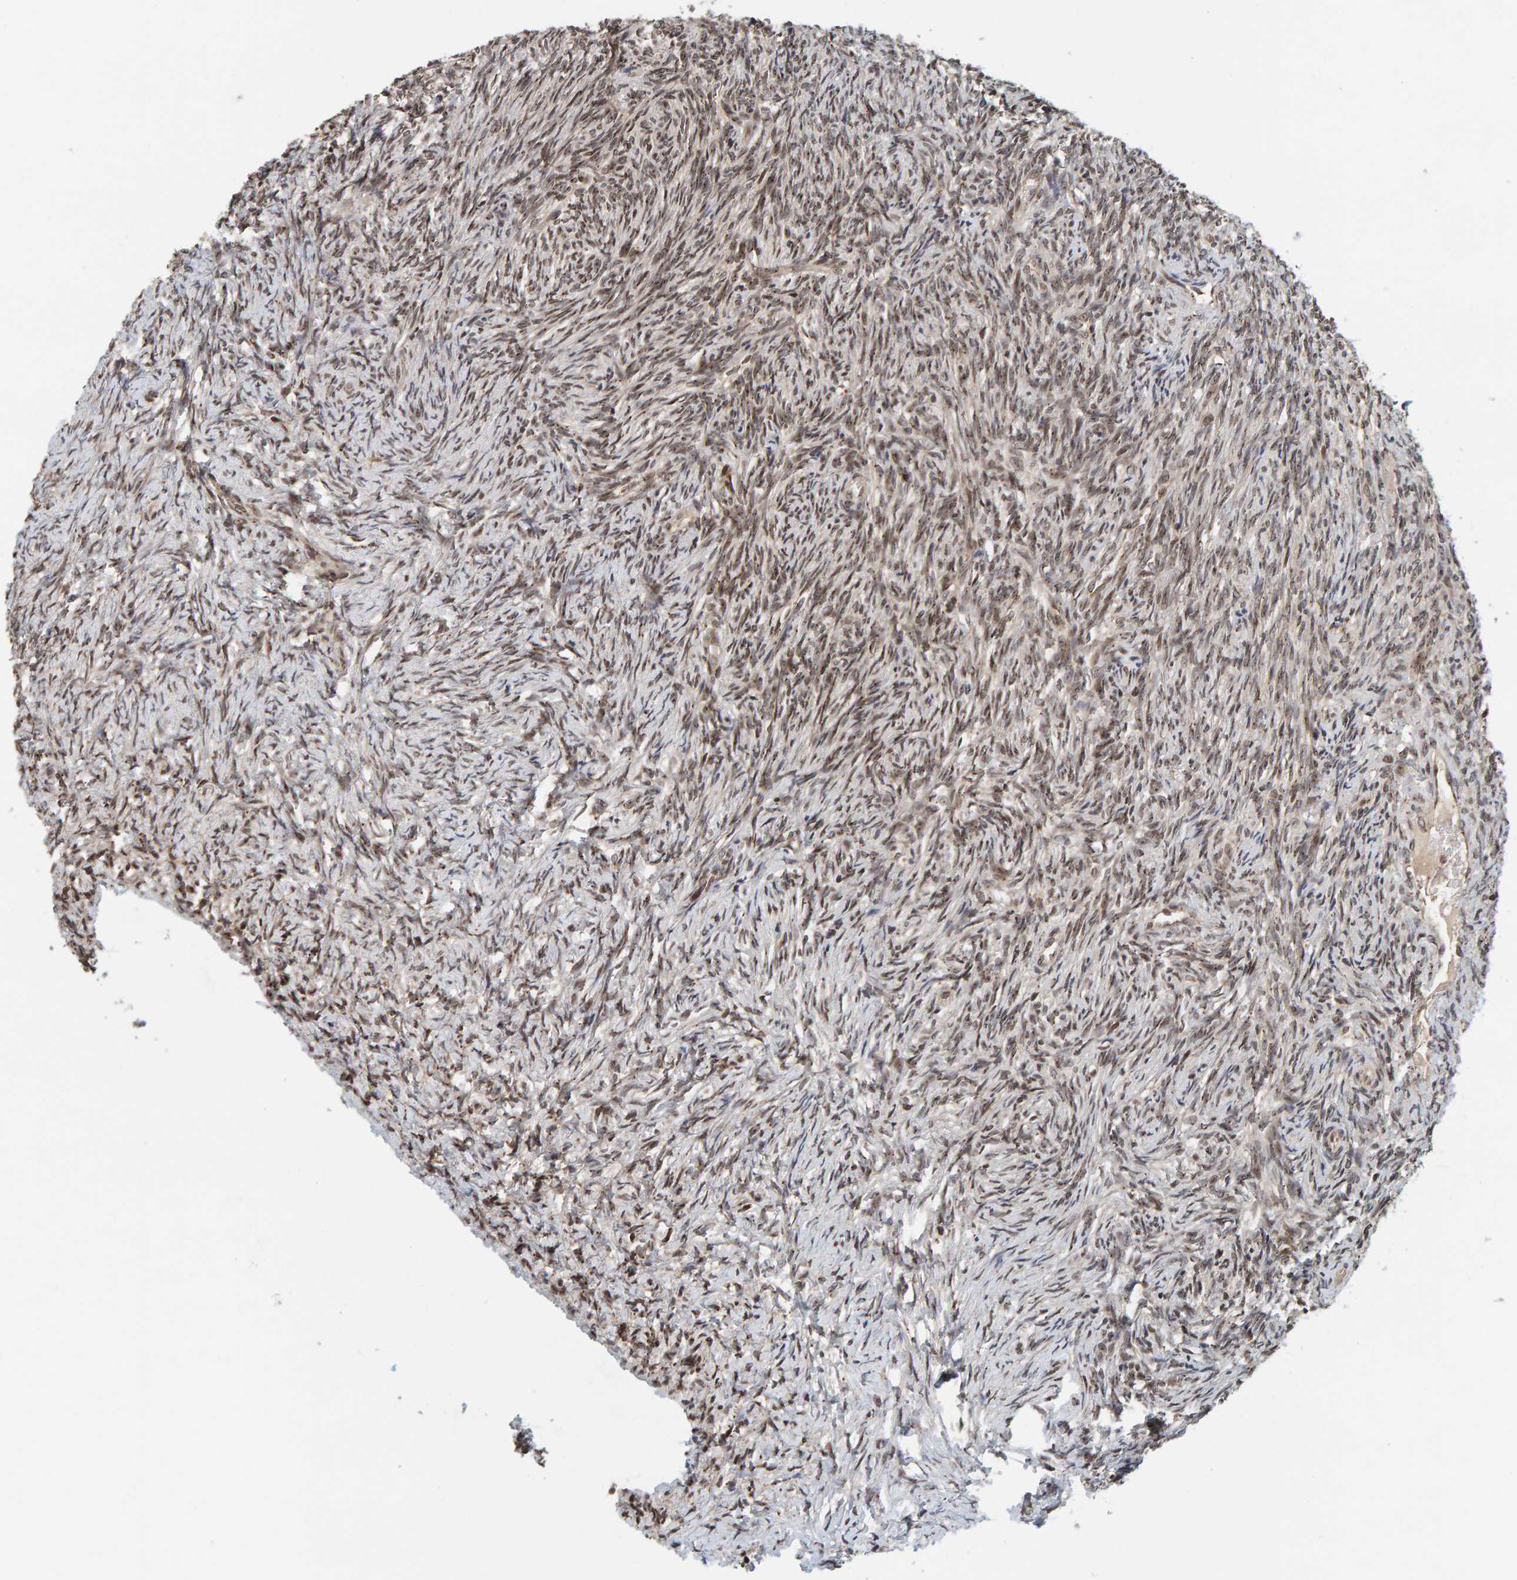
{"staining": {"intensity": "weak", "quantity": ">75%", "location": "cytoplasmic/membranous,nuclear"}, "tissue": "ovary", "cell_type": "Follicle cells", "image_type": "normal", "snomed": [{"axis": "morphology", "description": "Normal tissue, NOS"}, {"axis": "topography", "description": "Ovary"}], "caption": "This micrograph reveals IHC staining of benign human ovary, with low weak cytoplasmic/membranous,nuclear expression in about >75% of follicle cells.", "gene": "CCDC182", "patient": {"sex": "female", "age": 41}}